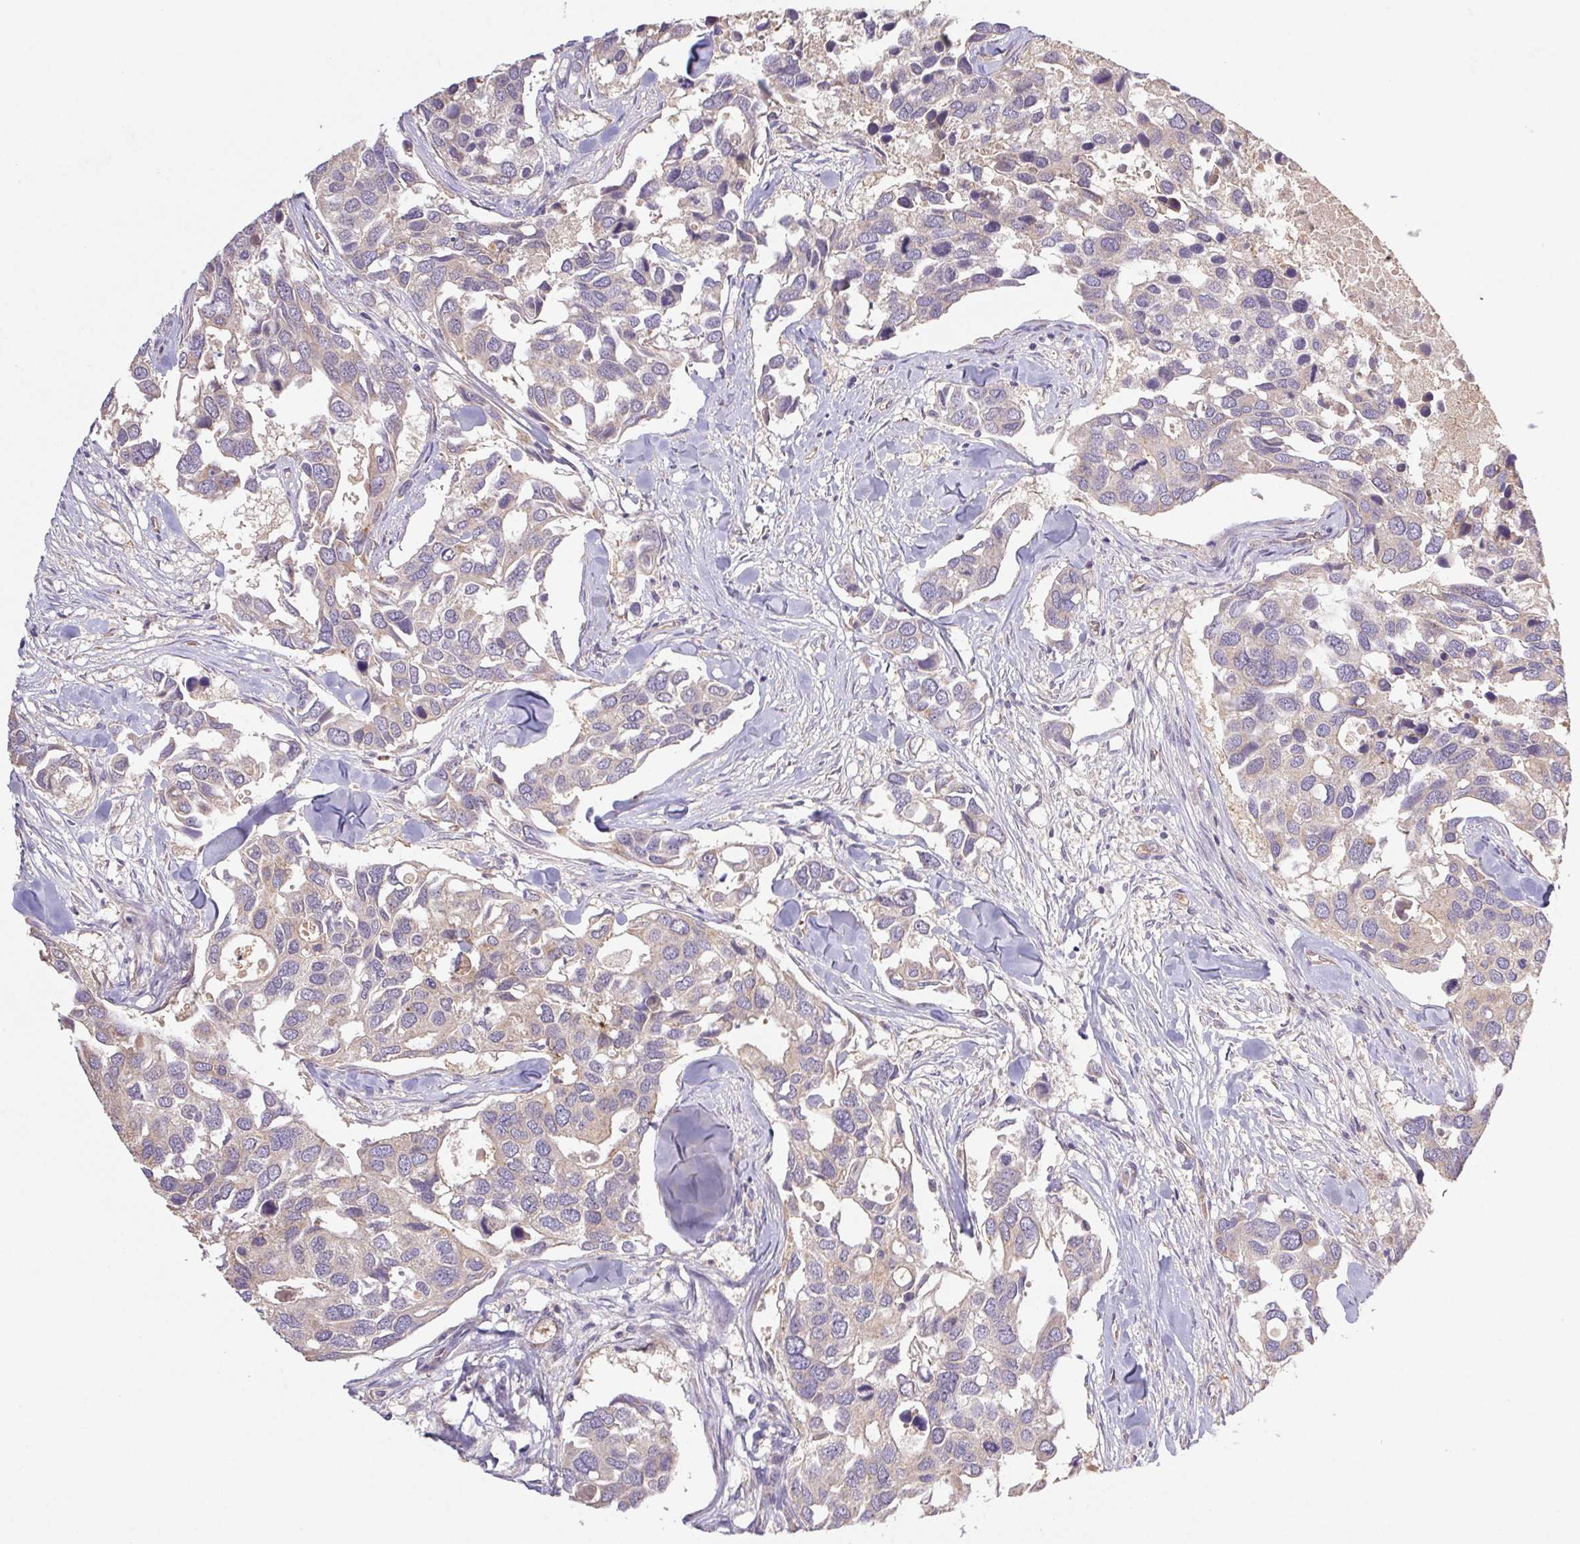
{"staining": {"intensity": "negative", "quantity": "none", "location": "none"}, "tissue": "breast cancer", "cell_type": "Tumor cells", "image_type": "cancer", "snomed": [{"axis": "morphology", "description": "Duct carcinoma"}, {"axis": "topography", "description": "Breast"}], "caption": "An IHC image of breast invasive ductal carcinoma is shown. There is no staining in tumor cells of breast invasive ductal carcinoma. (Brightfield microscopy of DAB immunohistochemistry at high magnification).", "gene": "RAB11A", "patient": {"sex": "female", "age": 83}}